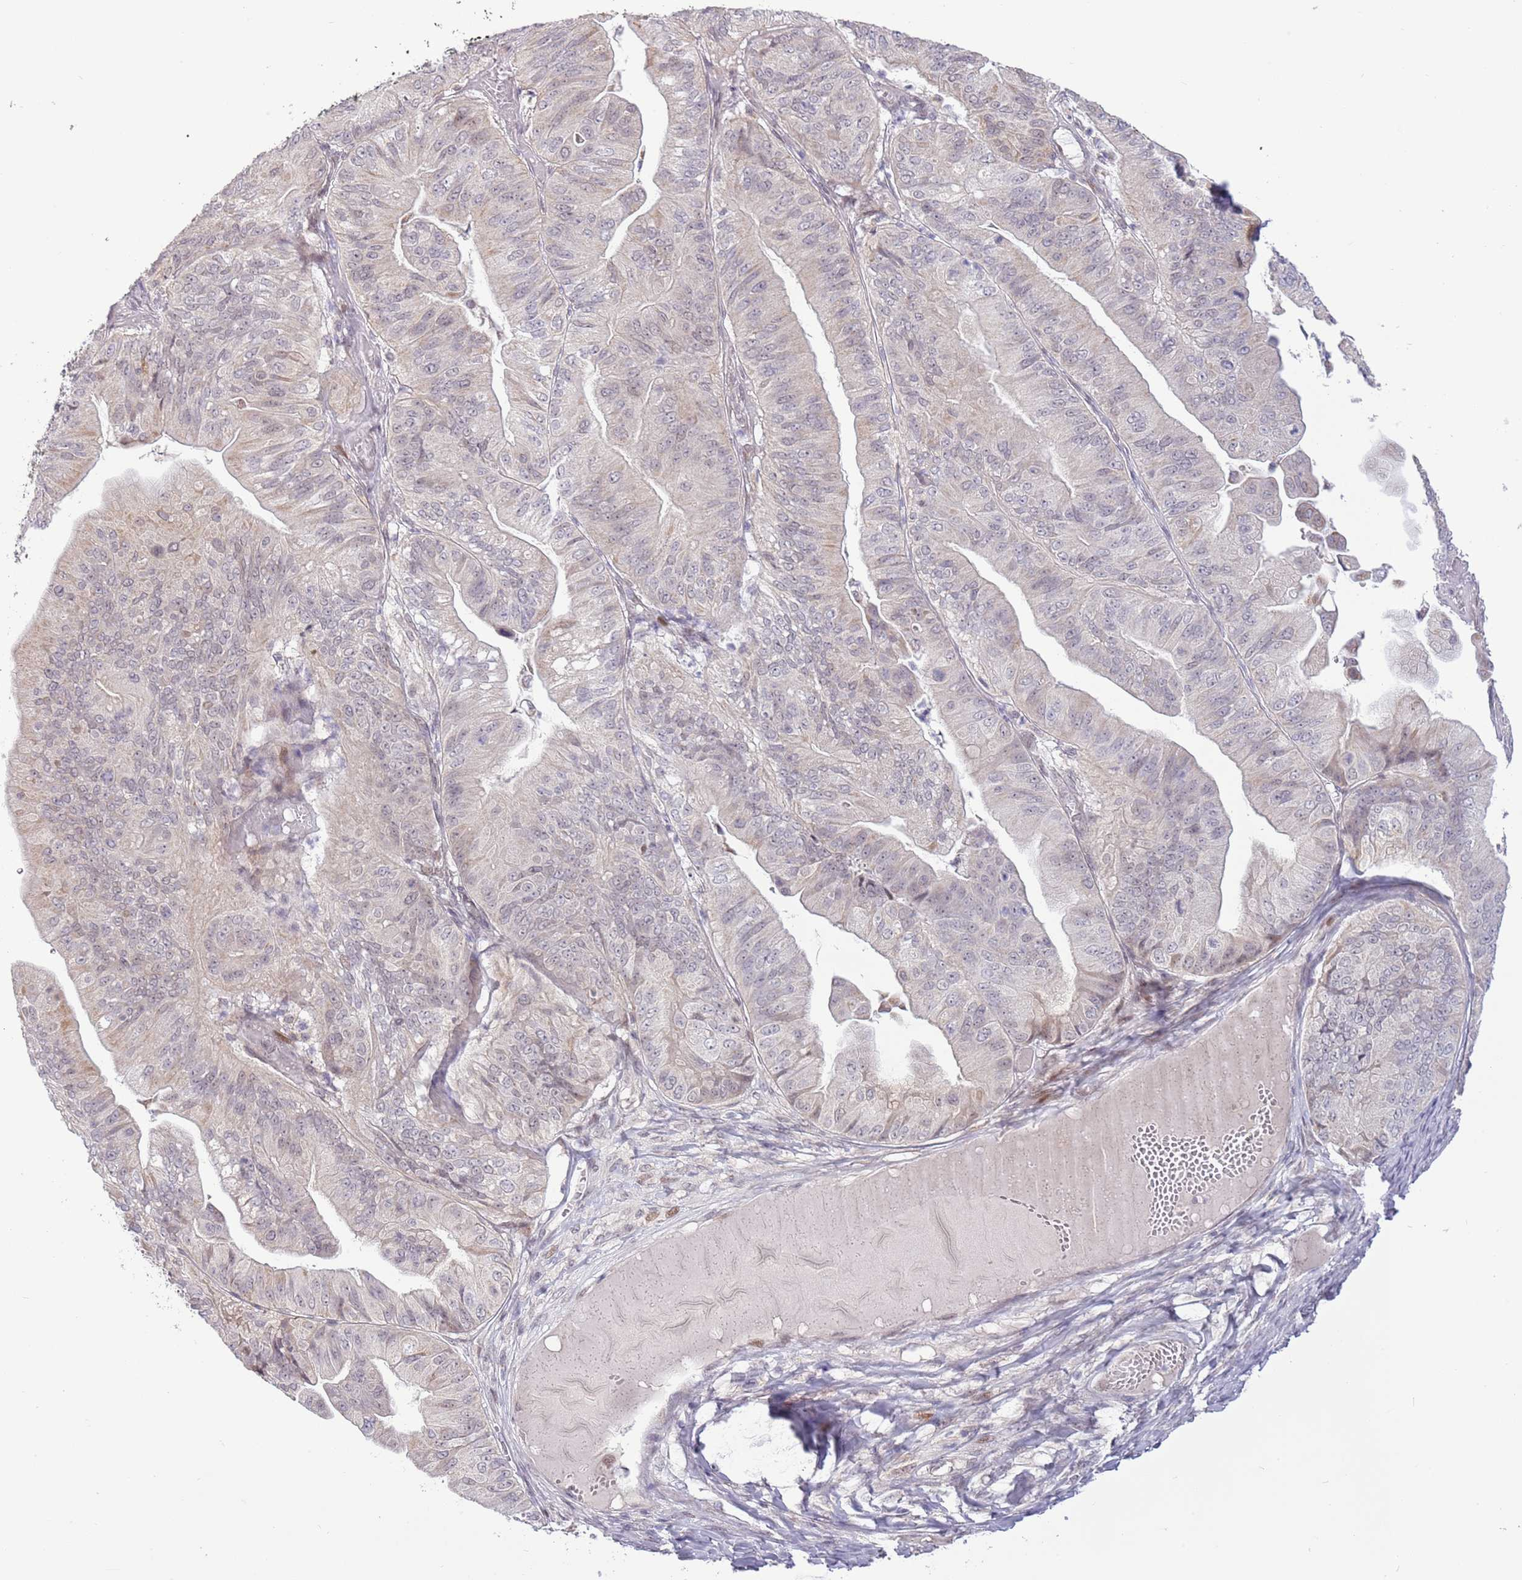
{"staining": {"intensity": "moderate", "quantity": "25%-75%", "location": "cytoplasmic/membranous,nuclear"}, "tissue": "ovarian cancer", "cell_type": "Tumor cells", "image_type": "cancer", "snomed": [{"axis": "morphology", "description": "Cystadenocarcinoma, mucinous, NOS"}, {"axis": "topography", "description": "Ovary"}], "caption": "Protein expression analysis of human ovarian cancer (mucinous cystadenocarcinoma) reveals moderate cytoplasmic/membranous and nuclear staining in approximately 25%-75% of tumor cells.", "gene": "MLLT11", "patient": {"sex": "female", "age": 61}}